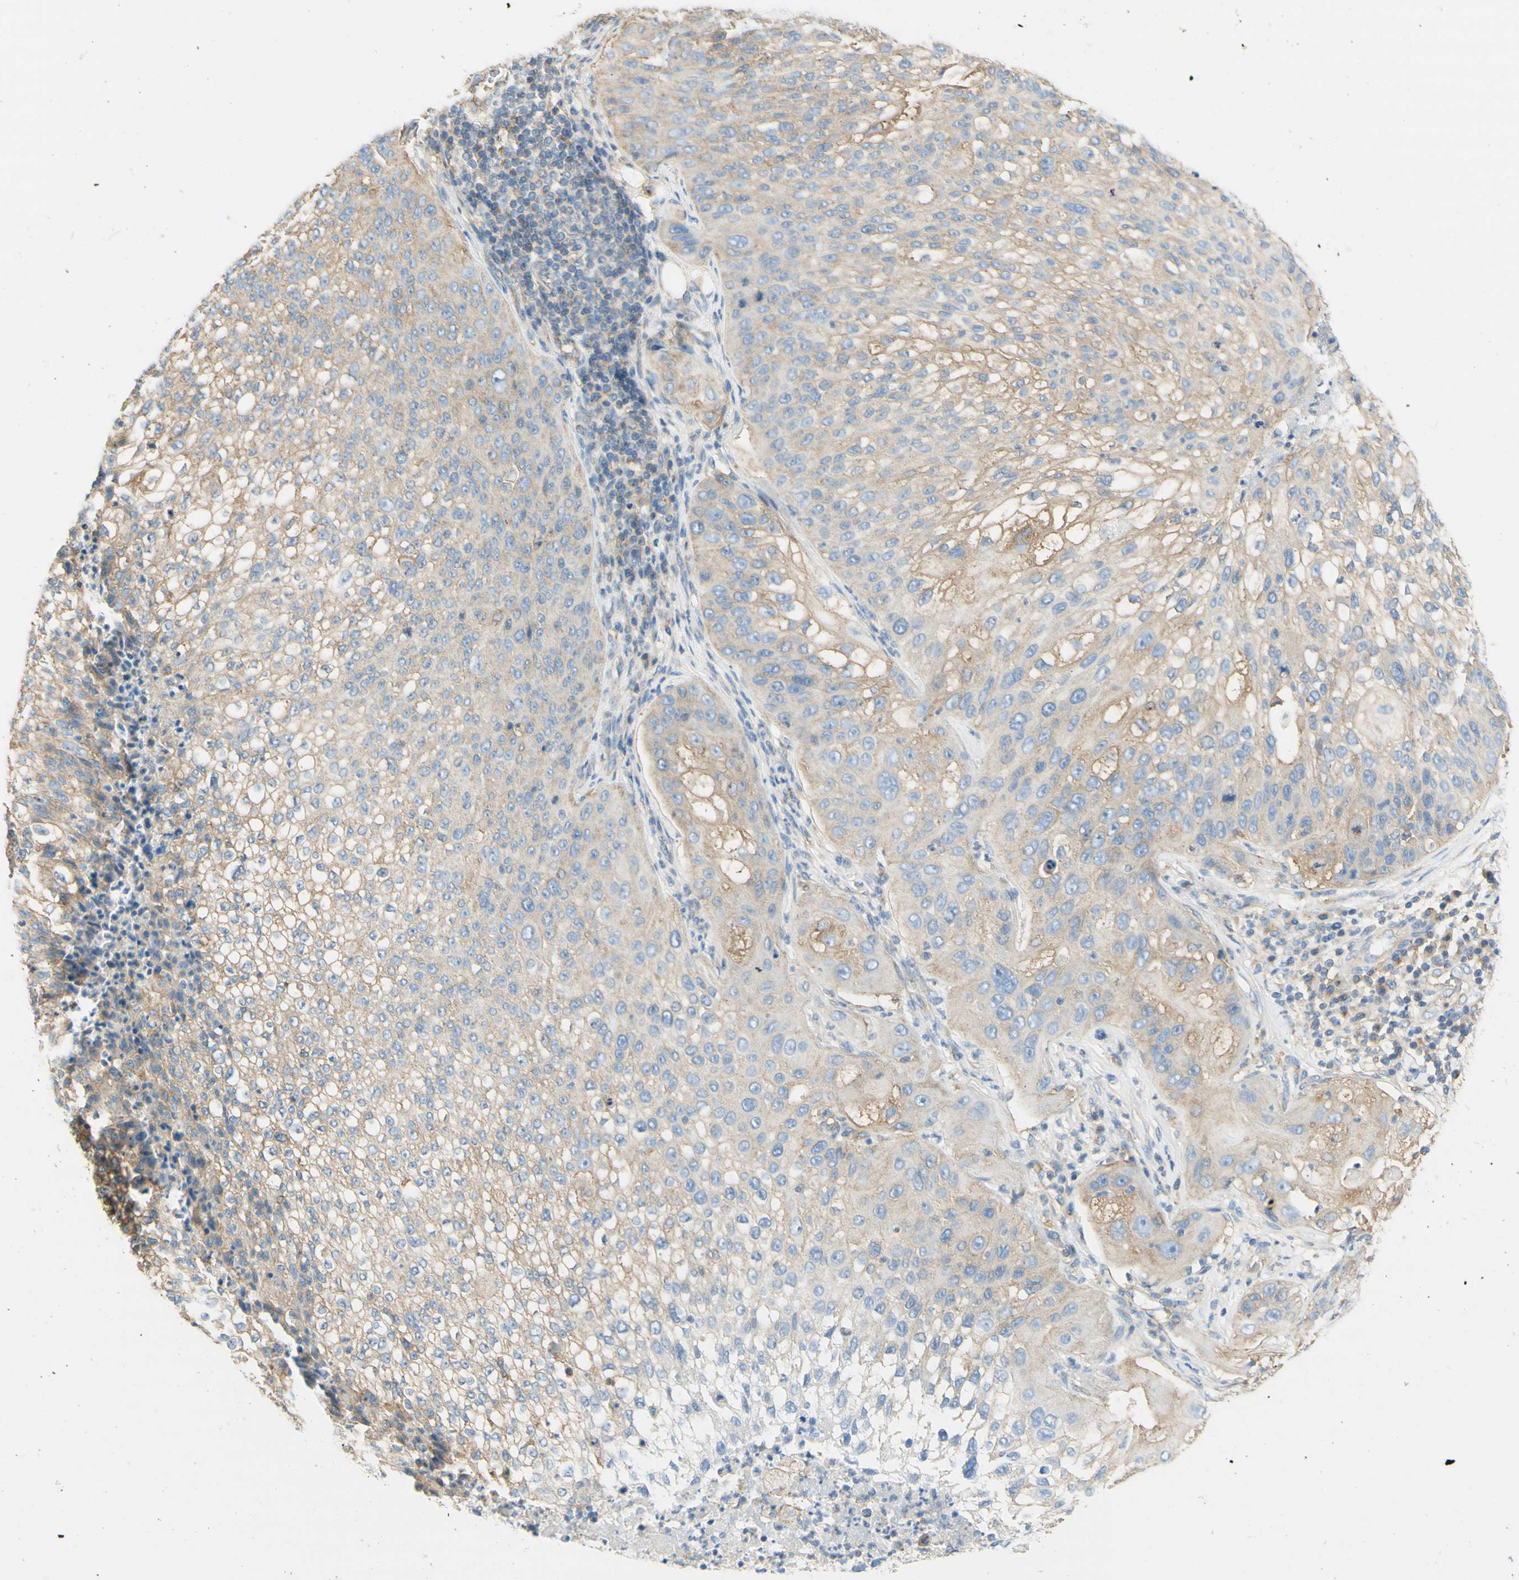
{"staining": {"intensity": "weak", "quantity": "25%-75%", "location": "cytoplasmic/membranous"}, "tissue": "lung cancer", "cell_type": "Tumor cells", "image_type": "cancer", "snomed": [{"axis": "morphology", "description": "Inflammation, NOS"}, {"axis": "morphology", "description": "Squamous cell carcinoma, NOS"}, {"axis": "topography", "description": "Lymph node"}, {"axis": "topography", "description": "Soft tissue"}, {"axis": "topography", "description": "Lung"}], "caption": "DAB (3,3'-diaminobenzidine) immunohistochemical staining of human lung cancer (squamous cell carcinoma) displays weak cytoplasmic/membranous protein expression in about 25%-75% of tumor cells. The staining is performed using DAB brown chromogen to label protein expression. The nuclei are counter-stained blue using hematoxylin.", "gene": "CLTC", "patient": {"sex": "male", "age": 66}}